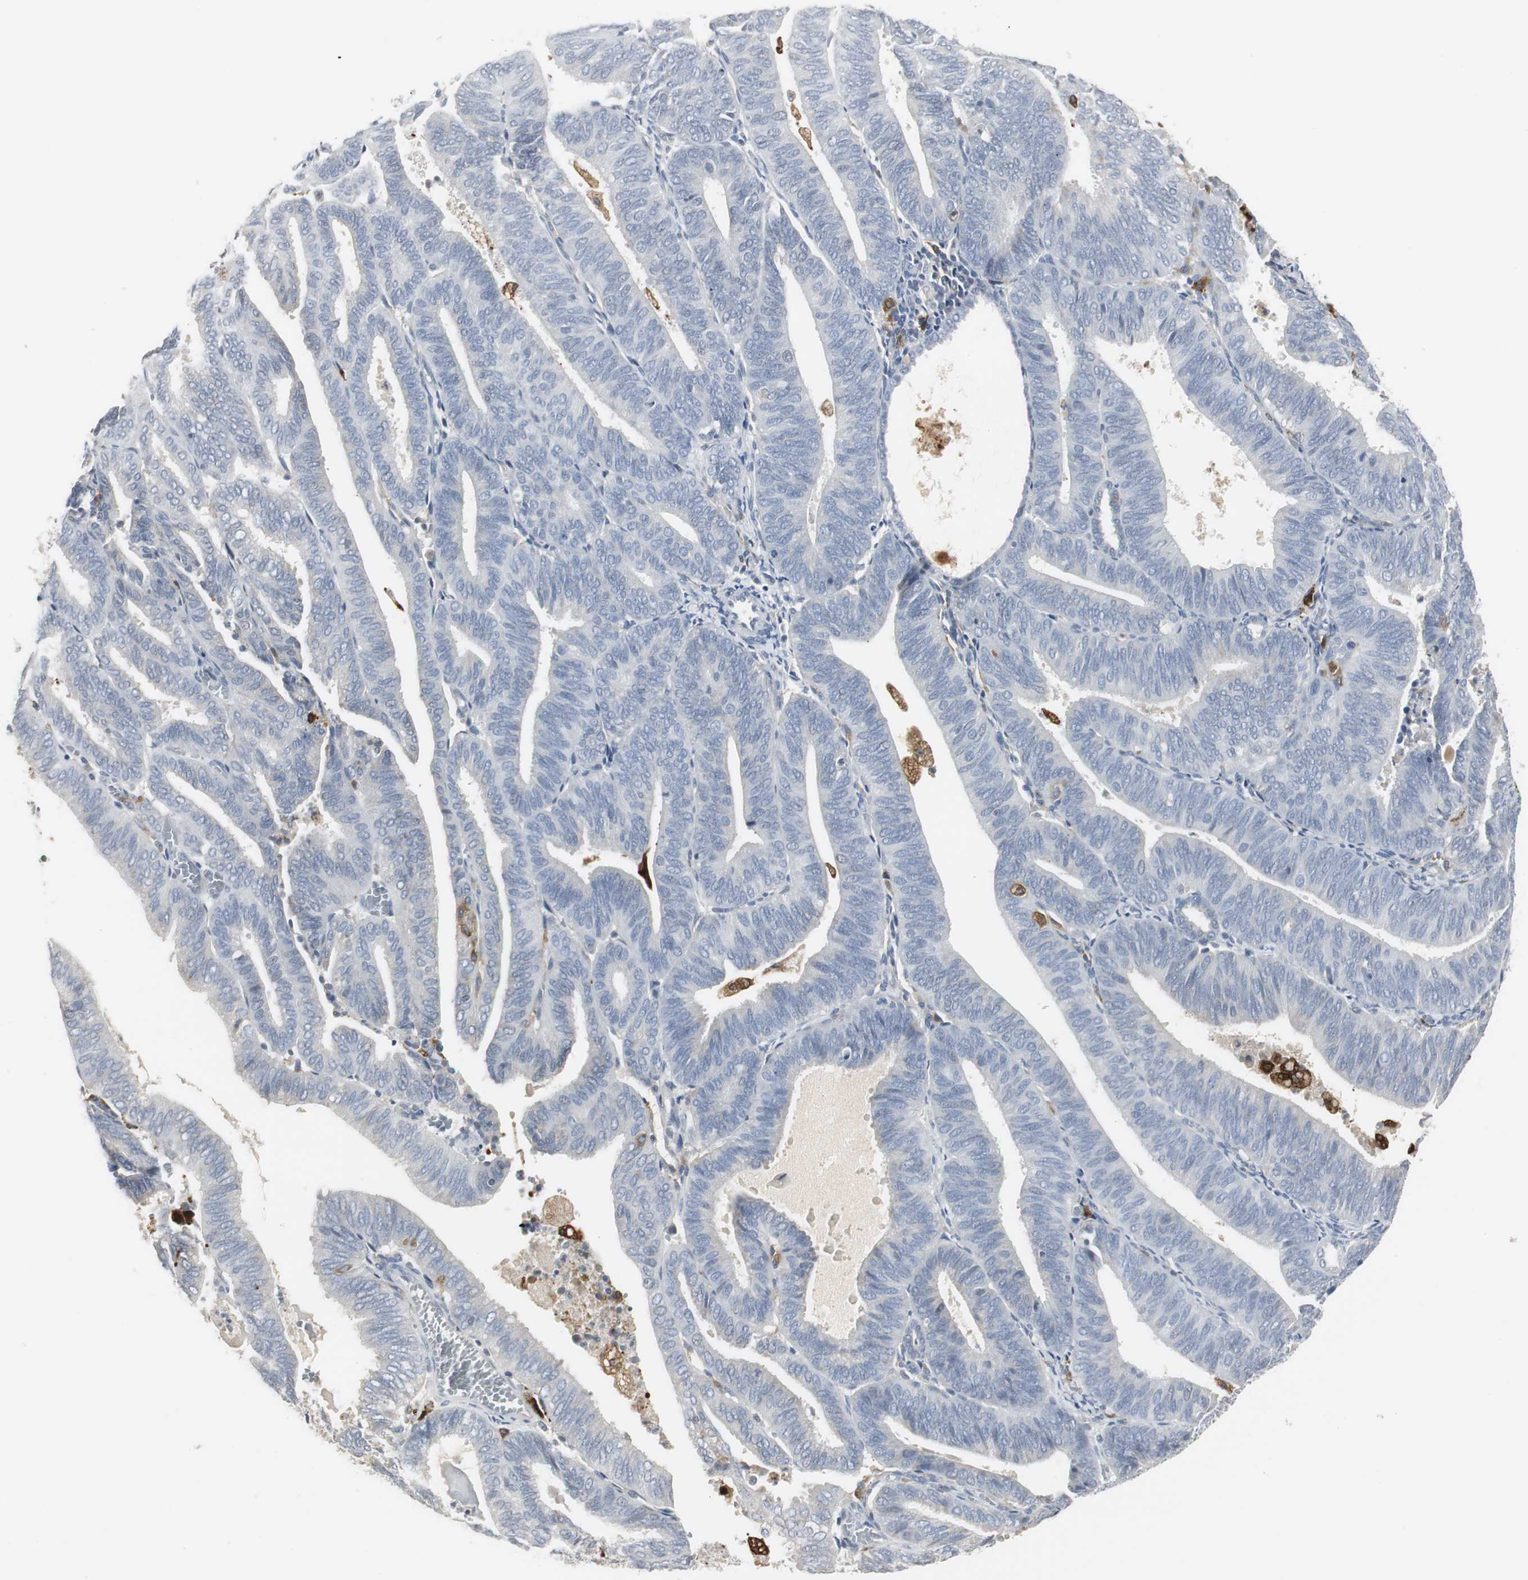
{"staining": {"intensity": "negative", "quantity": "none", "location": "none"}, "tissue": "endometrial cancer", "cell_type": "Tumor cells", "image_type": "cancer", "snomed": [{"axis": "morphology", "description": "Adenocarcinoma, NOS"}, {"axis": "topography", "description": "Uterus"}], "caption": "This is an immunohistochemistry (IHC) photomicrograph of endometrial cancer (adenocarcinoma). There is no staining in tumor cells.", "gene": "PI15", "patient": {"sex": "female", "age": 60}}